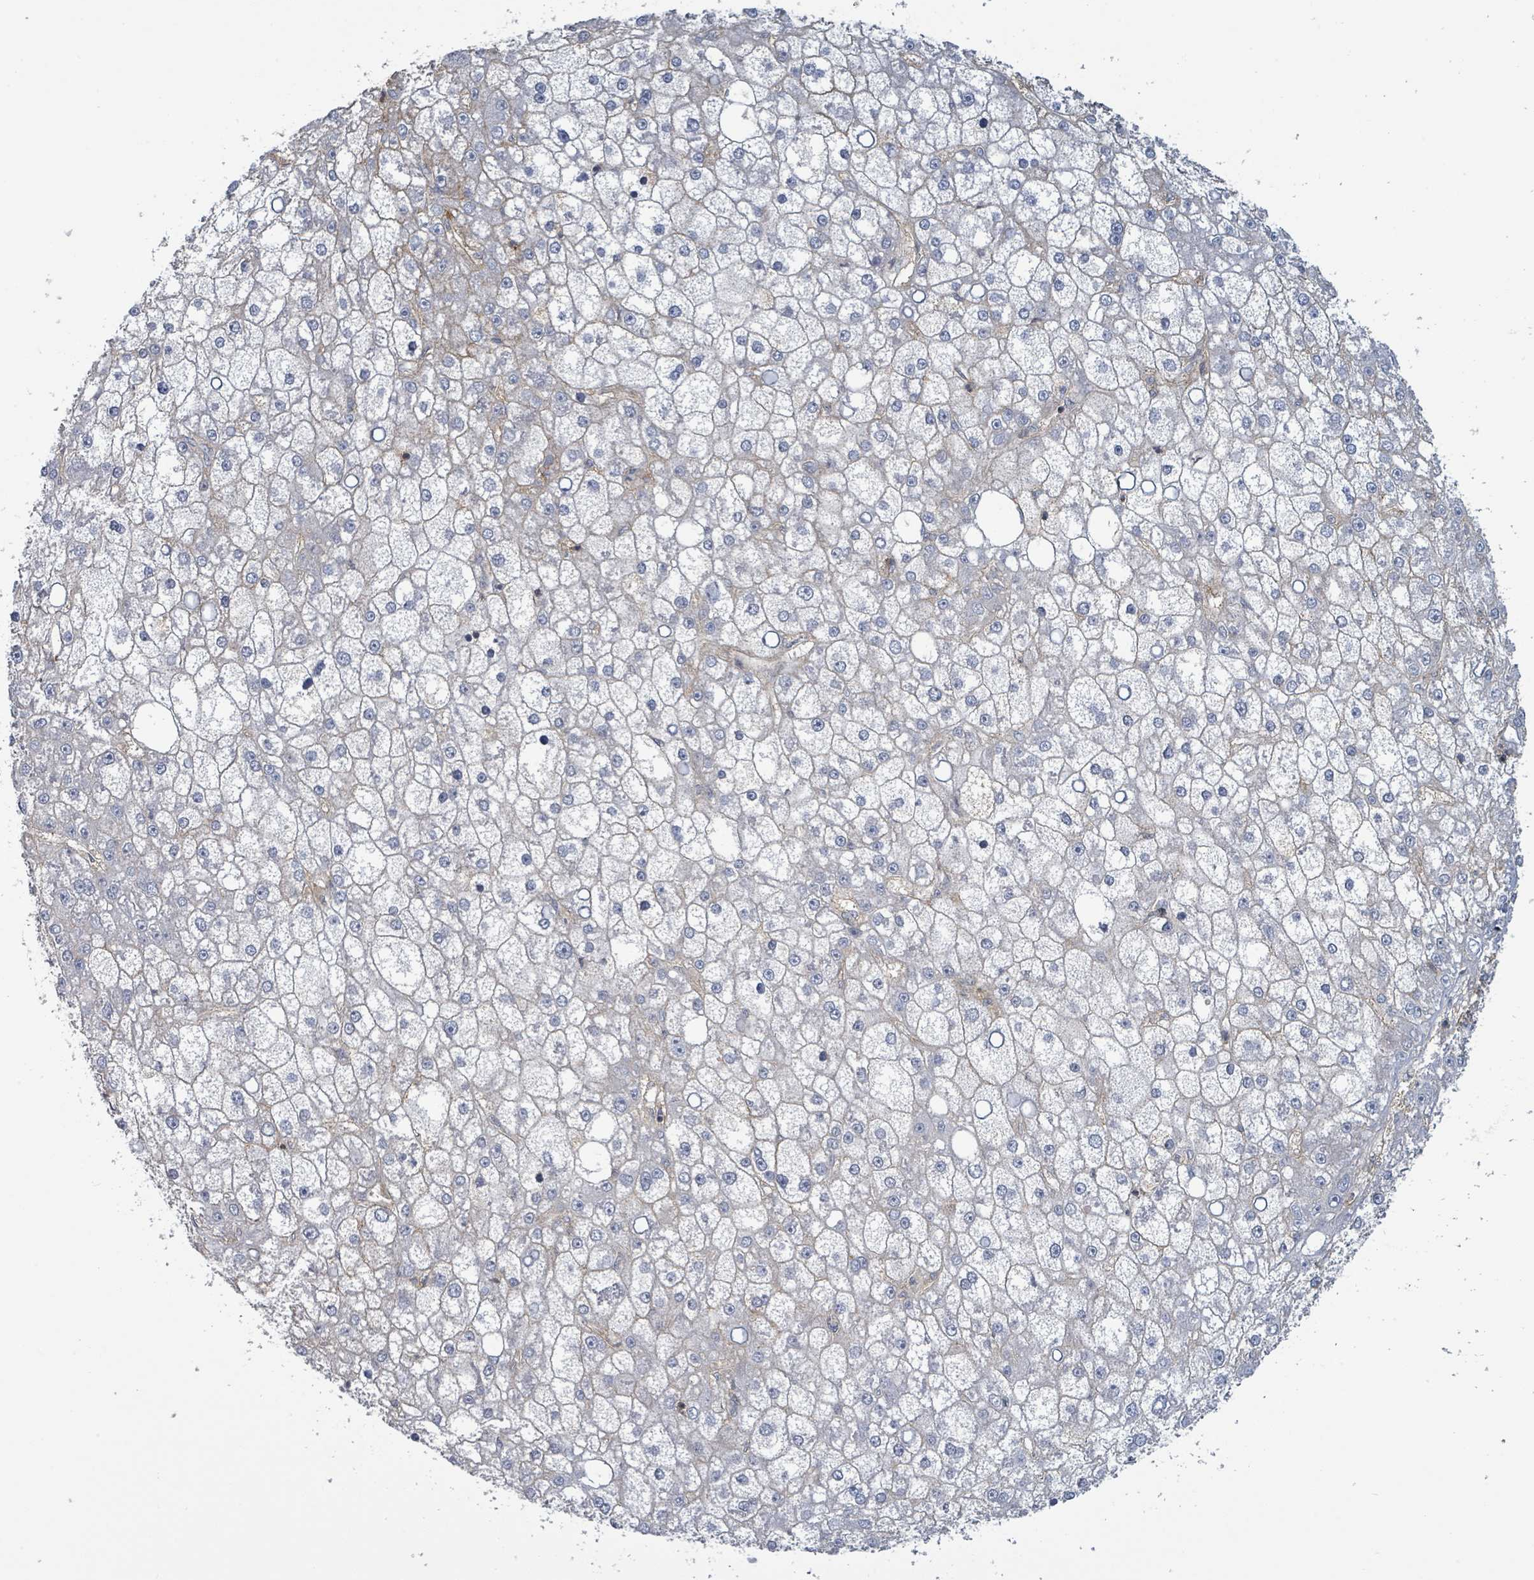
{"staining": {"intensity": "negative", "quantity": "none", "location": "none"}, "tissue": "liver cancer", "cell_type": "Tumor cells", "image_type": "cancer", "snomed": [{"axis": "morphology", "description": "Carcinoma, Hepatocellular, NOS"}, {"axis": "topography", "description": "Liver"}], "caption": "IHC image of human liver cancer (hepatocellular carcinoma) stained for a protein (brown), which demonstrates no expression in tumor cells. (DAB (3,3'-diaminobenzidine) immunohistochemistry visualized using brightfield microscopy, high magnification).", "gene": "TNFRSF14", "patient": {"sex": "male", "age": 67}}